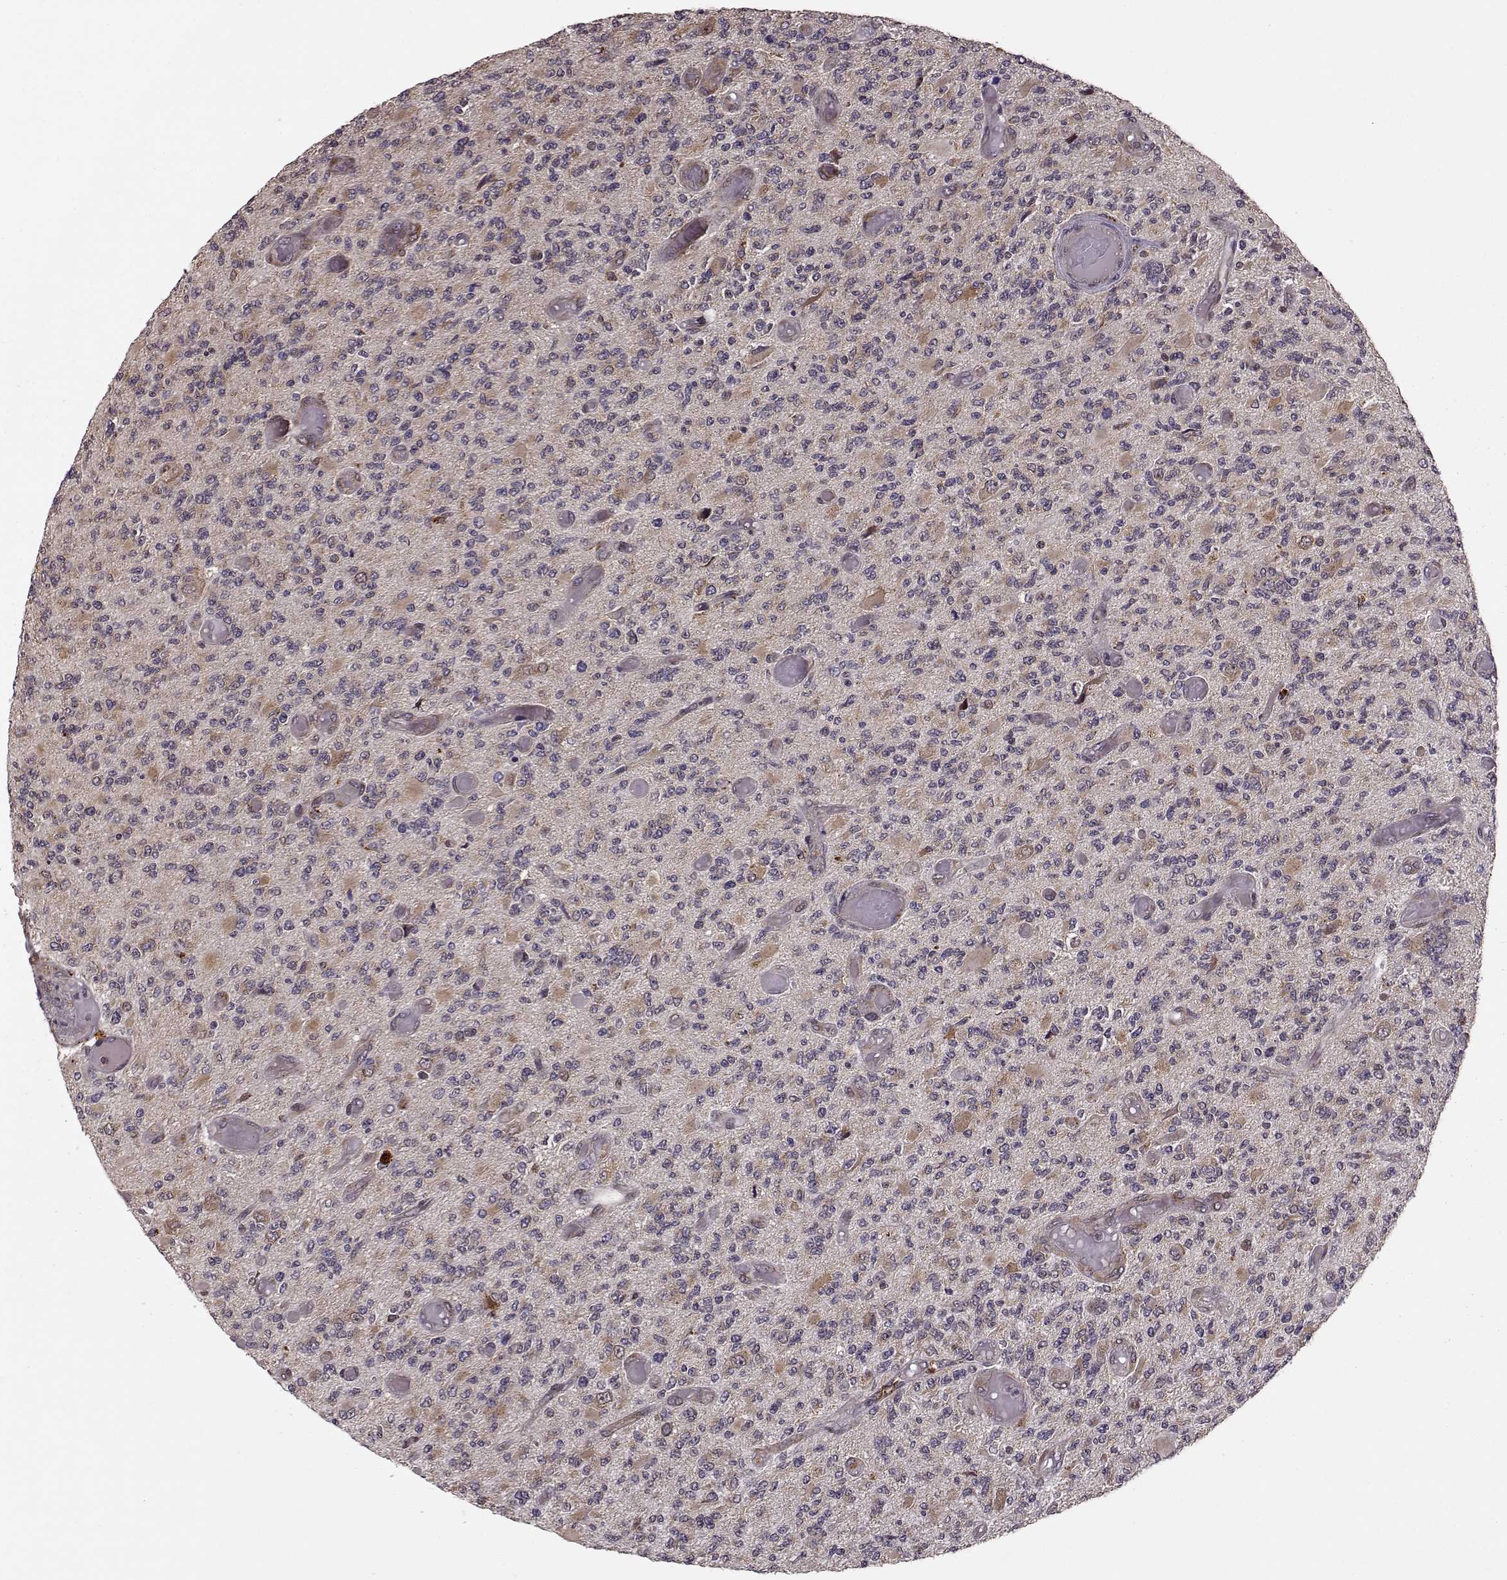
{"staining": {"intensity": "weak", "quantity": "25%-75%", "location": "cytoplasmic/membranous"}, "tissue": "glioma", "cell_type": "Tumor cells", "image_type": "cancer", "snomed": [{"axis": "morphology", "description": "Glioma, malignant, High grade"}, {"axis": "topography", "description": "Brain"}], "caption": "This is an image of IHC staining of malignant glioma (high-grade), which shows weak positivity in the cytoplasmic/membranous of tumor cells.", "gene": "YIPF5", "patient": {"sex": "female", "age": 63}}